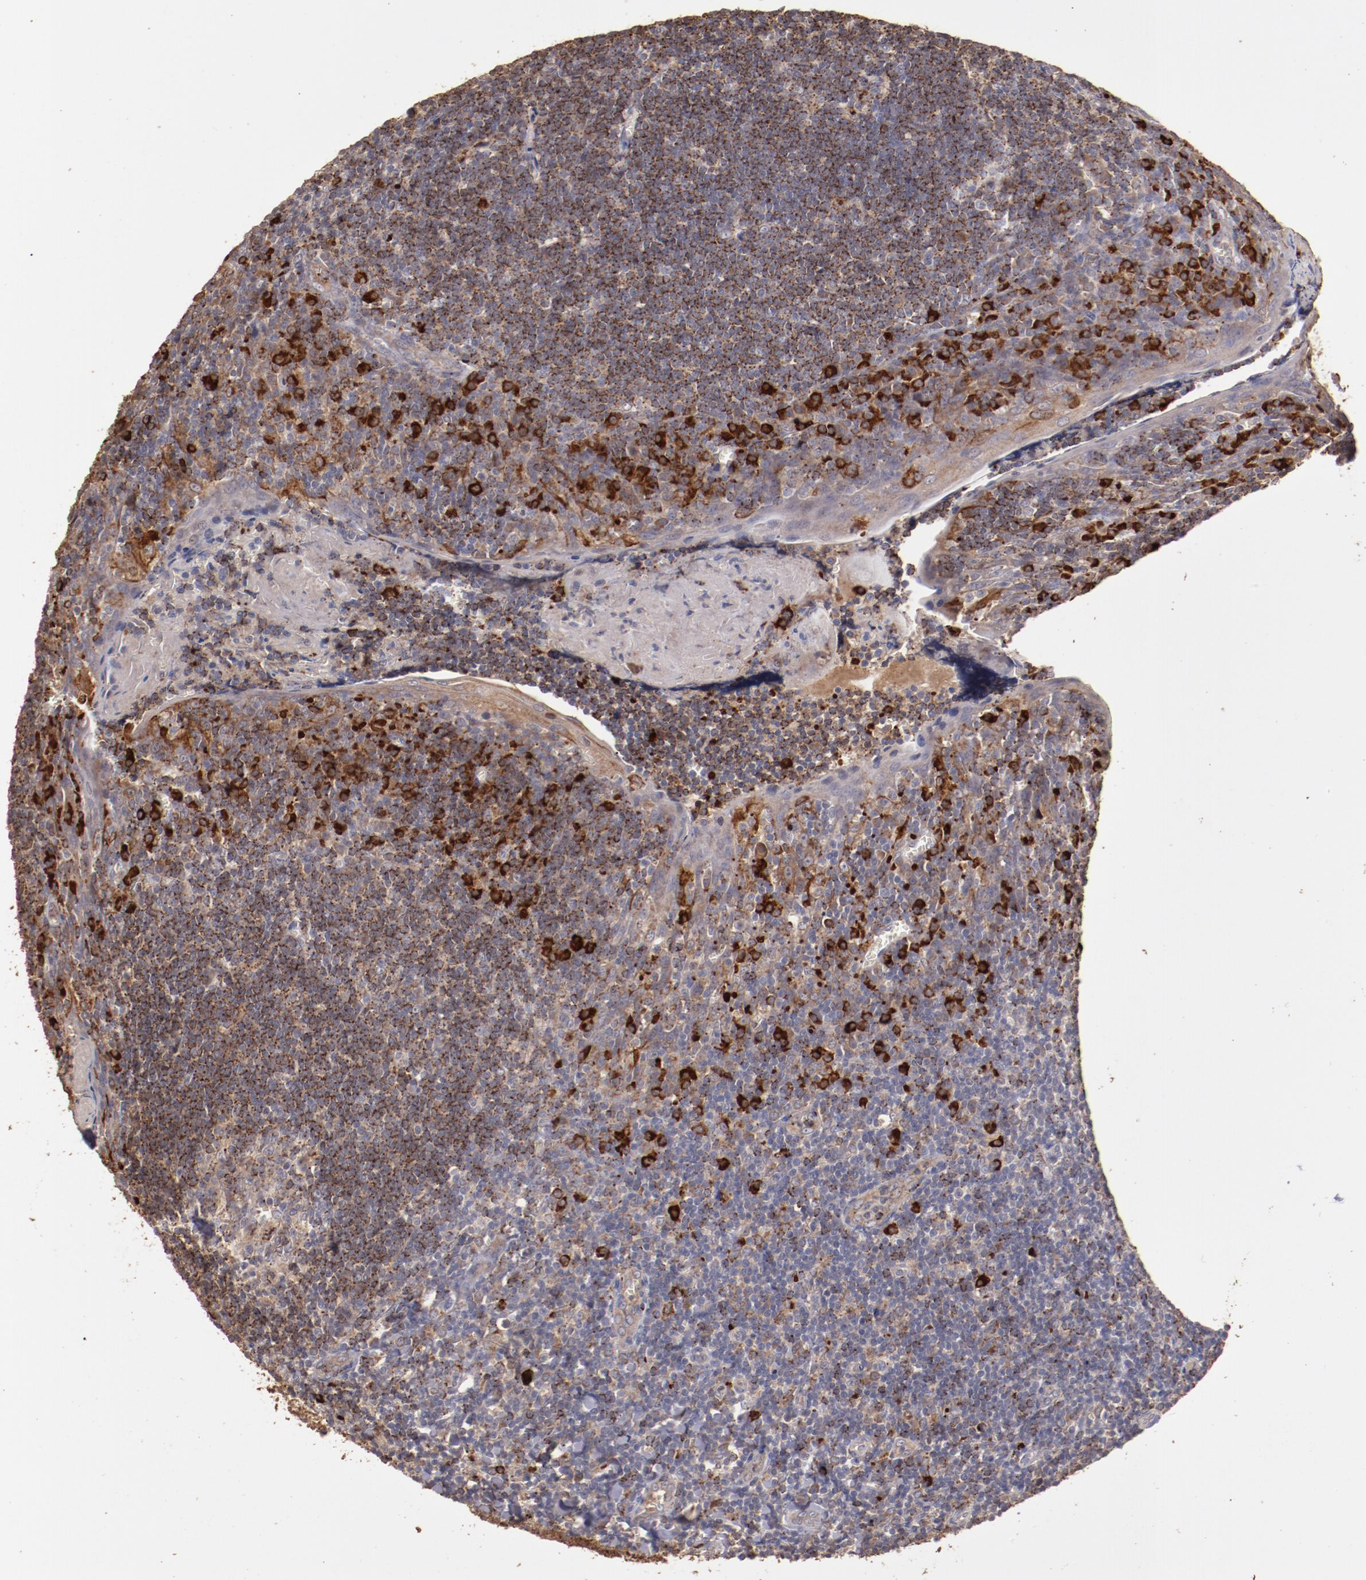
{"staining": {"intensity": "weak", "quantity": "<25%", "location": "cytoplasmic/membranous"}, "tissue": "tonsil", "cell_type": "Germinal center cells", "image_type": "normal", "snomed": [{"axis": "morphology", "description": "Normal tissue, NOS"}, {"axis": "topography", "description": "Tonsil"}], "caption": "This is an IHC histopathology image of unremarkable tonsil. There is no expression in germinal center cells.", "gene": "SRRD", "patient": {"sex": "male", "age": 20}}